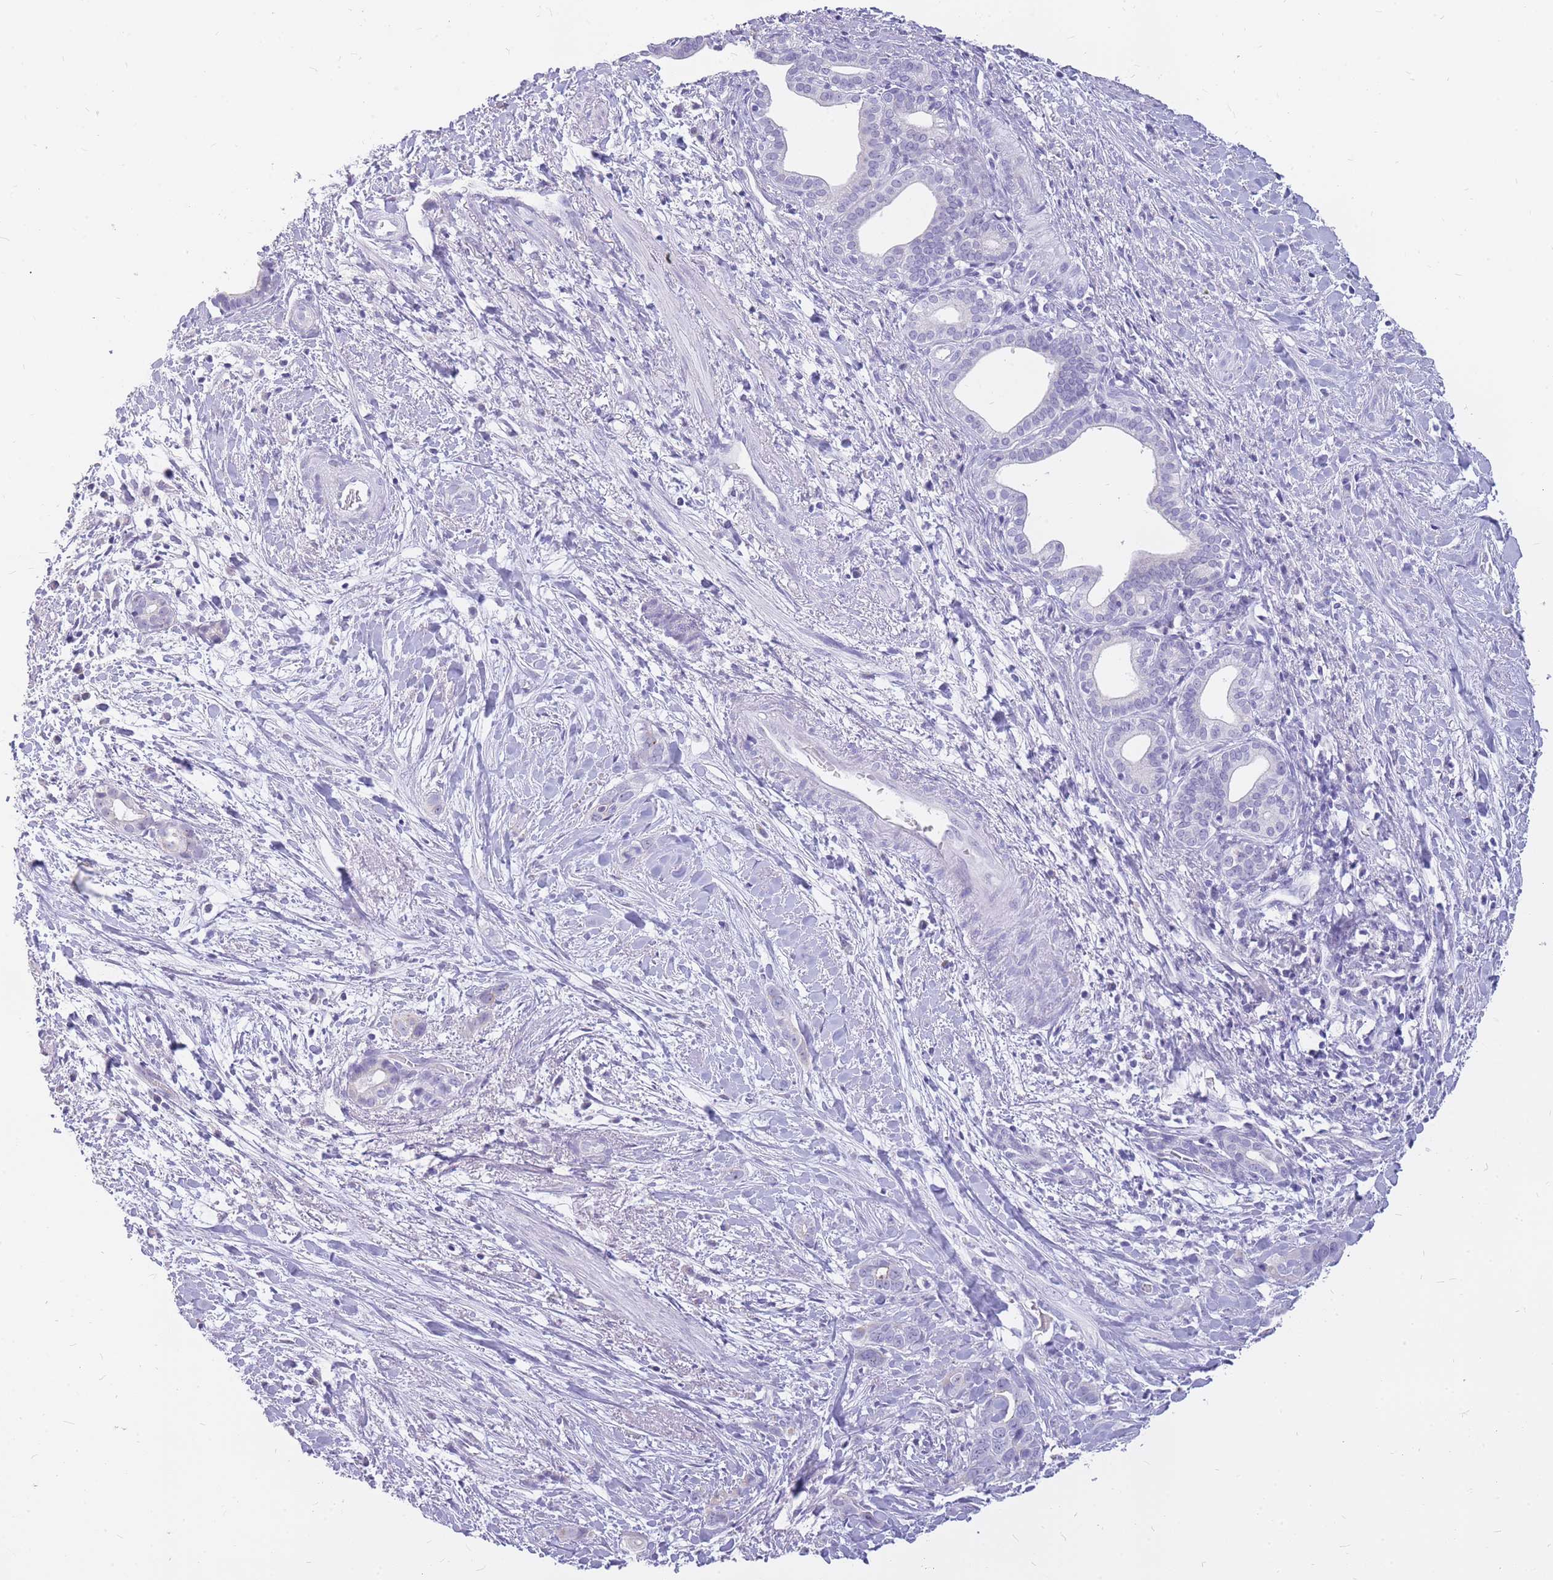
{"staining": {"intensity": "negative", "quantity": "none", "location": "none"}, "tissue": "liver cancer", "cell_type": "Tumor cells", "image_type": "cancer", "snomed": [{"axis": "morphology", "description": "Cholangiocarcinoma"}, {"axis": "topography", "description": "Liver"}], "caption": "IHC histopathology image of neoplastic tissue: human liver cancer stained with DAB reveals no significant protein expression in tumor cells.", "gene": "INS", "patient": {"sex": "female", "age": 79}}